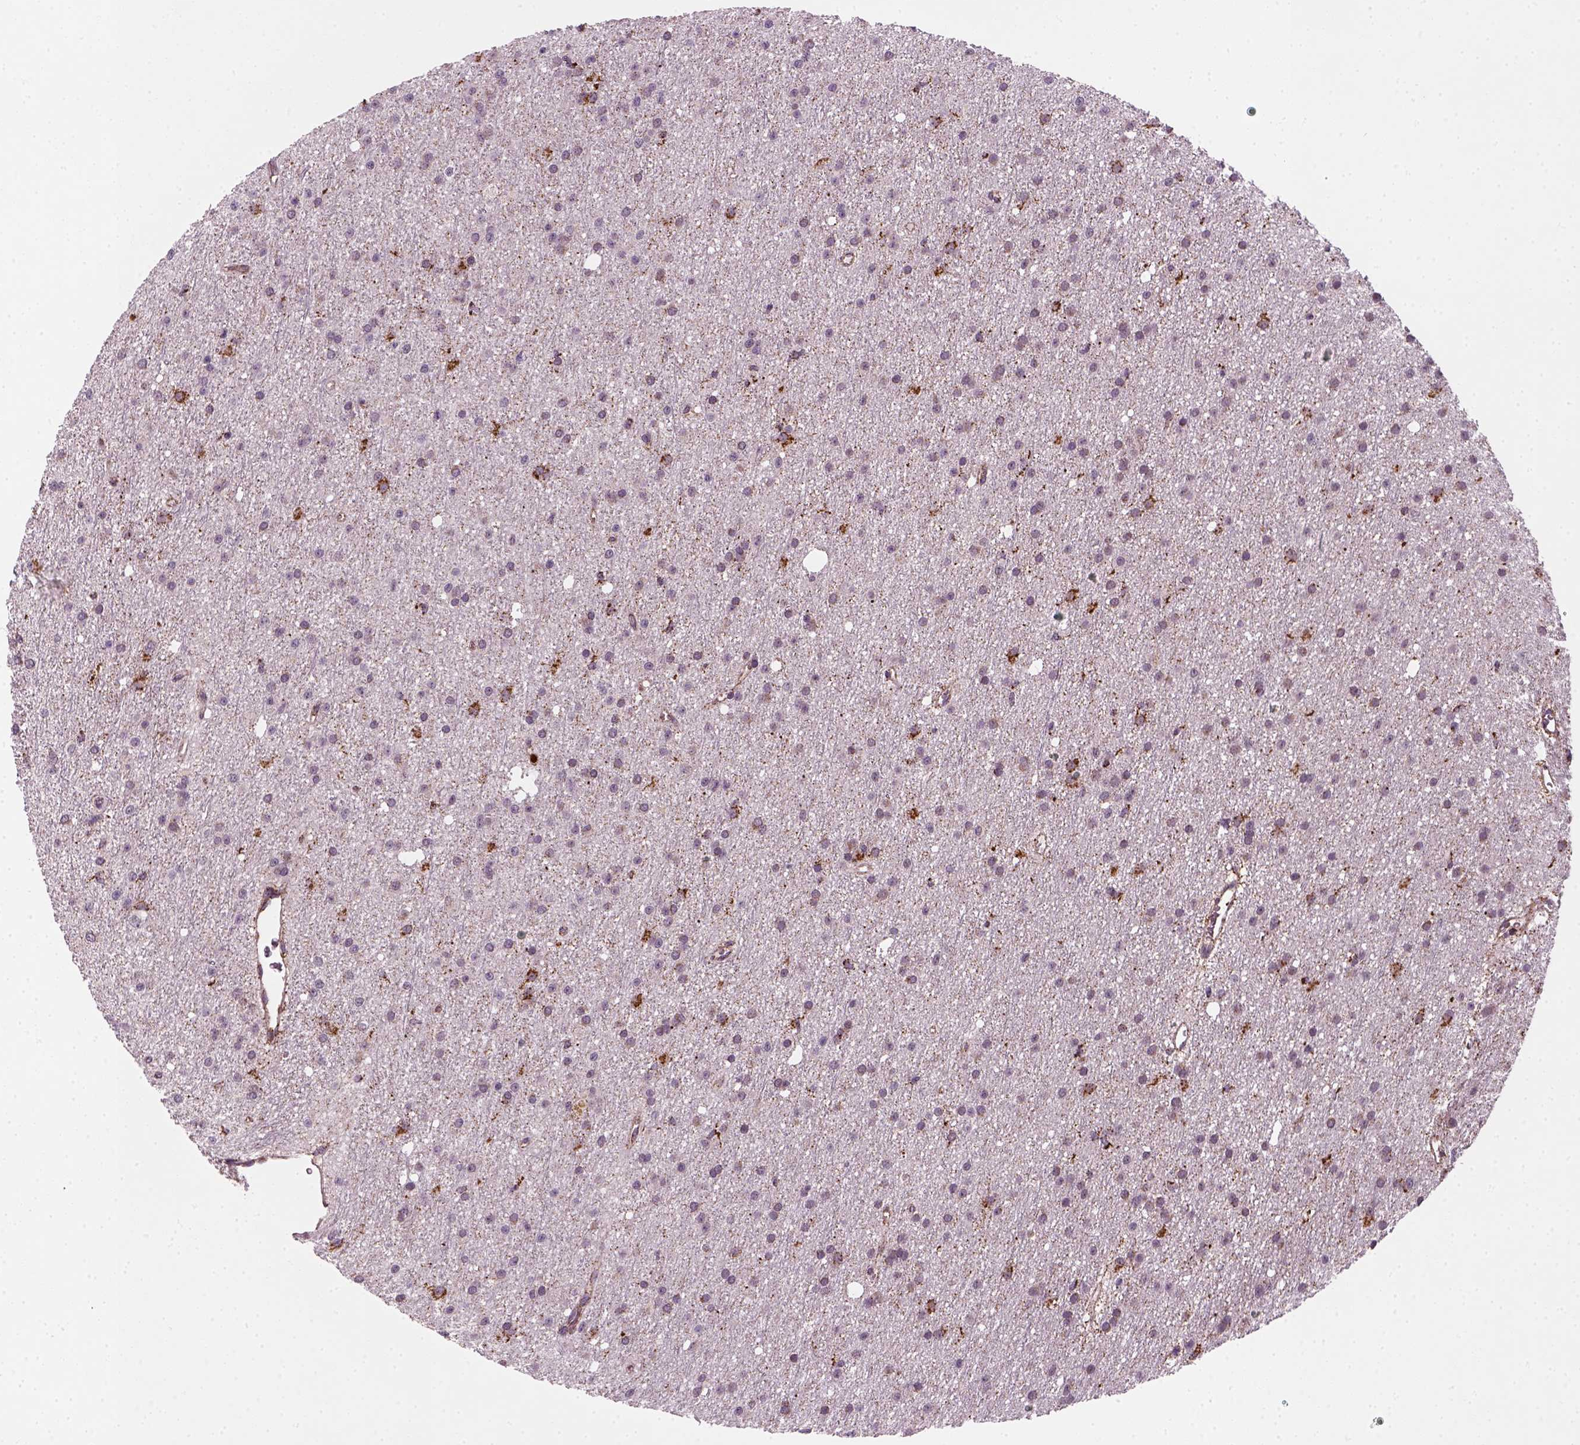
{"staining": {"intensity": "negative", "quantity": "none", "location": "none"}, "tissue": "glioma", "cell_type": "Tumor cells", "image_type": "cancer", "snomed": [{"axis": "morphology", "description": "Glioma, malignant, Low grade"}, {"axis": "topography", "description": "Brain"}], "caption": "A high-resolution image shows immunohistochemistry staining of malignant glioma (low-grade), which reveals no significant expression in tumor cells.", "gene": "NUDT16L1", "patient": {"sex": "male", "age": 27}}